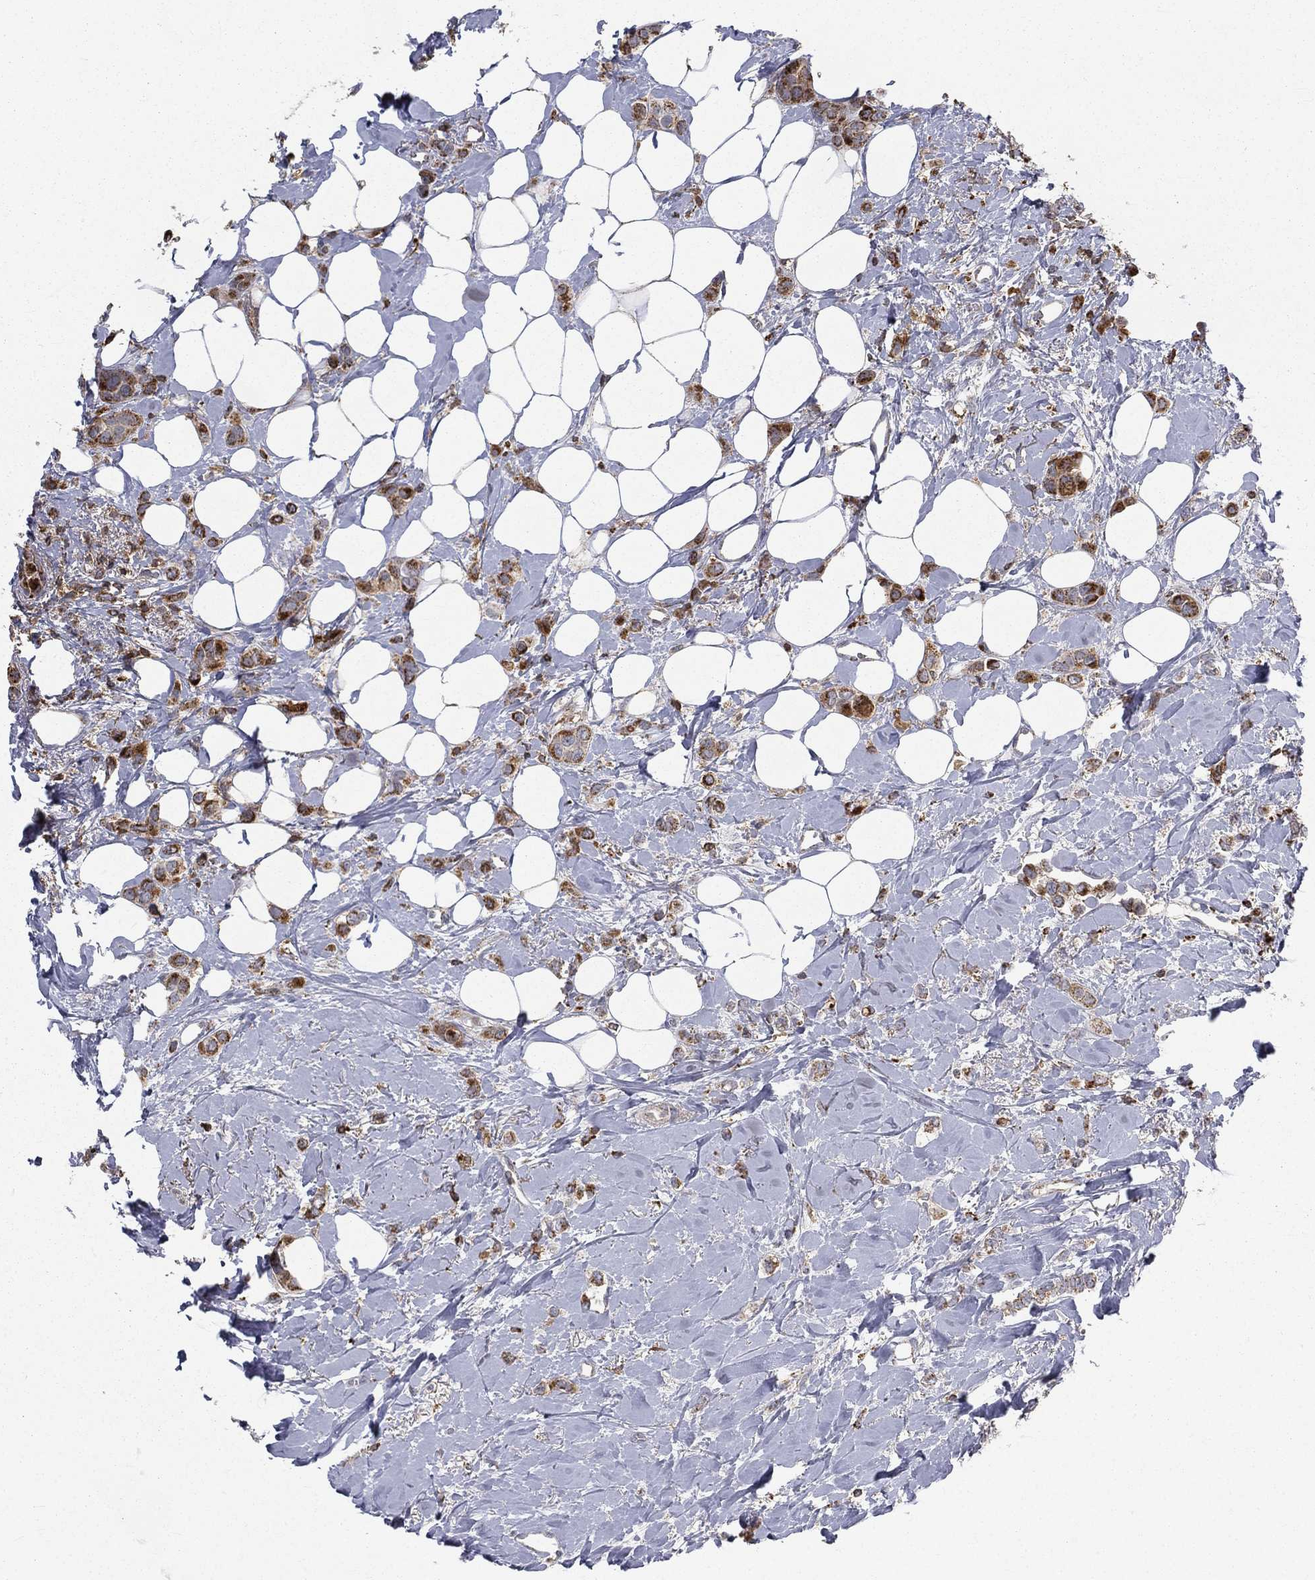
{"staining": {"intensity": "strong", "quantity": "25%-75%", "location": "cytoplasmic/membranous"}, "tissue": "breast cancer", "cell_type": "Tumor cells", "image_type": "cancer", "snomed": [{"axis": "morphology", "description": "Lobular carcinoma"}, {"axis": "topography", "description": "Breast"}], "caption": "Breast lobular carcinoma was stained to show a protein in brown. There is high levels of strong cytoplasmic/membranous expression in about 25%-75% of tumor cells. (DAB (3,3'-diaminobenzidine) IHC with brightfield microscopy, high magnification).", "gene": "RIN3", "patient": {"sex": "female", "age": 66}}